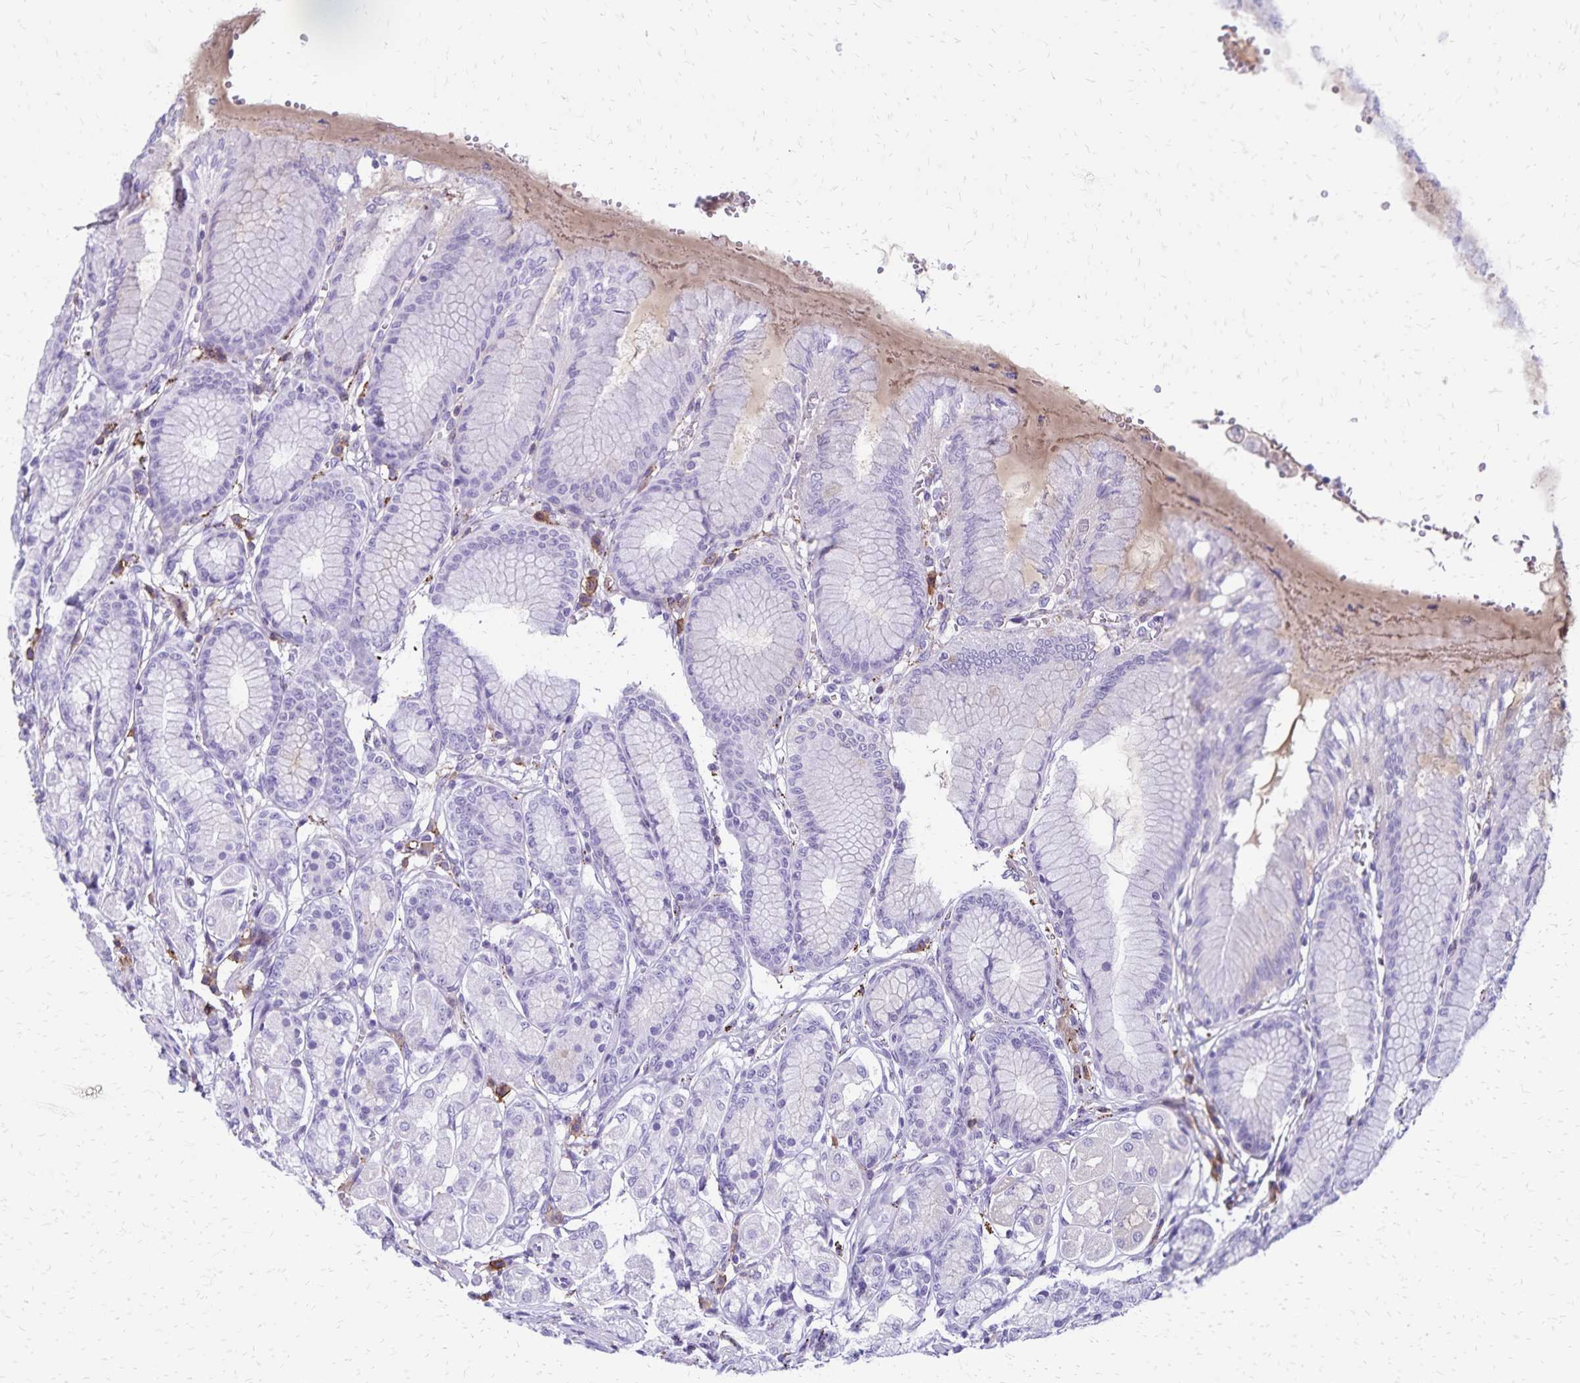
{"staining": {"intensity": "negative", "quantity": "none", "location": "none"}, "tissue": "stomach", "cell_type": "Glandular cells", "image_type": "normal", "snomed": [{"axis": "morphology", "description": "Normal tissue, NOS"}, {"axis": "topography", "description": "Stomach"}, {"axis": "topography", "description": "Stomach, lower"}], "caption": "Unremarkable stomach was stained to show a protein in brown. There is no significant staining in glandular cells.", "gene": "CD27", "patient": {"sex": "male", "age": 76}}